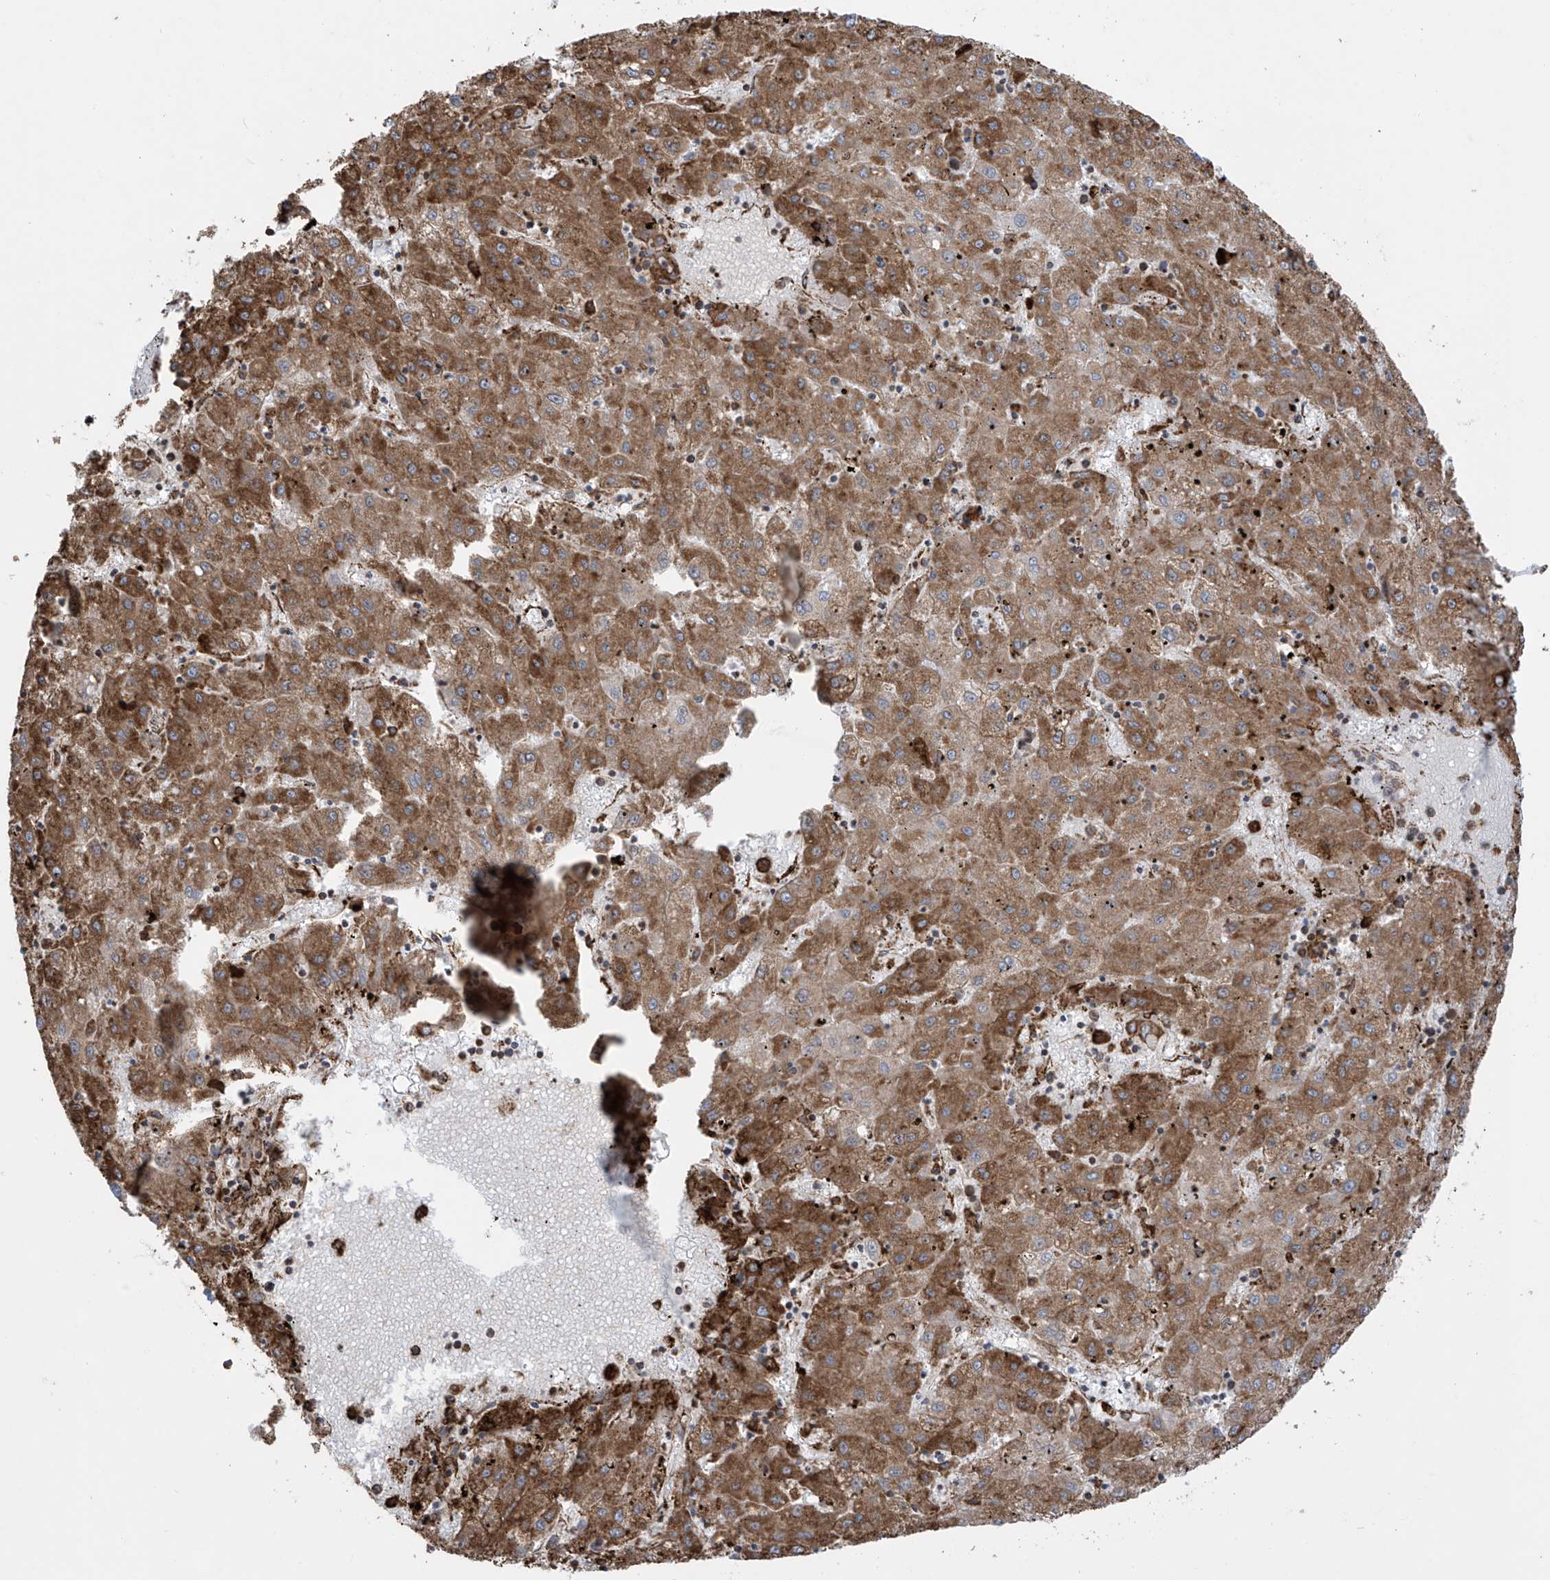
{"staining": {"intensity": "moderate", "quantity": ">75%", "location": "cytoplasmic/membranous"}, "tissue": "liver cancer", "cell_type": "Tumor cells", "image_type": "cancer", "snomed": [{"axis": "morphology", "description": "Carcinoma, Hepatocellular, NOS"}, {"axis": "topography", "description": "Liver"}], "caption": "A micrograph showing moderate cytoplasmic/membranous staining in about >75% of tumor cells in liver cancer (hepatocellular carcinoma), as visualized by brown immunohistochemical staining.", "gene": "MX1", "patient": {"sex": "male", "age": 72}}